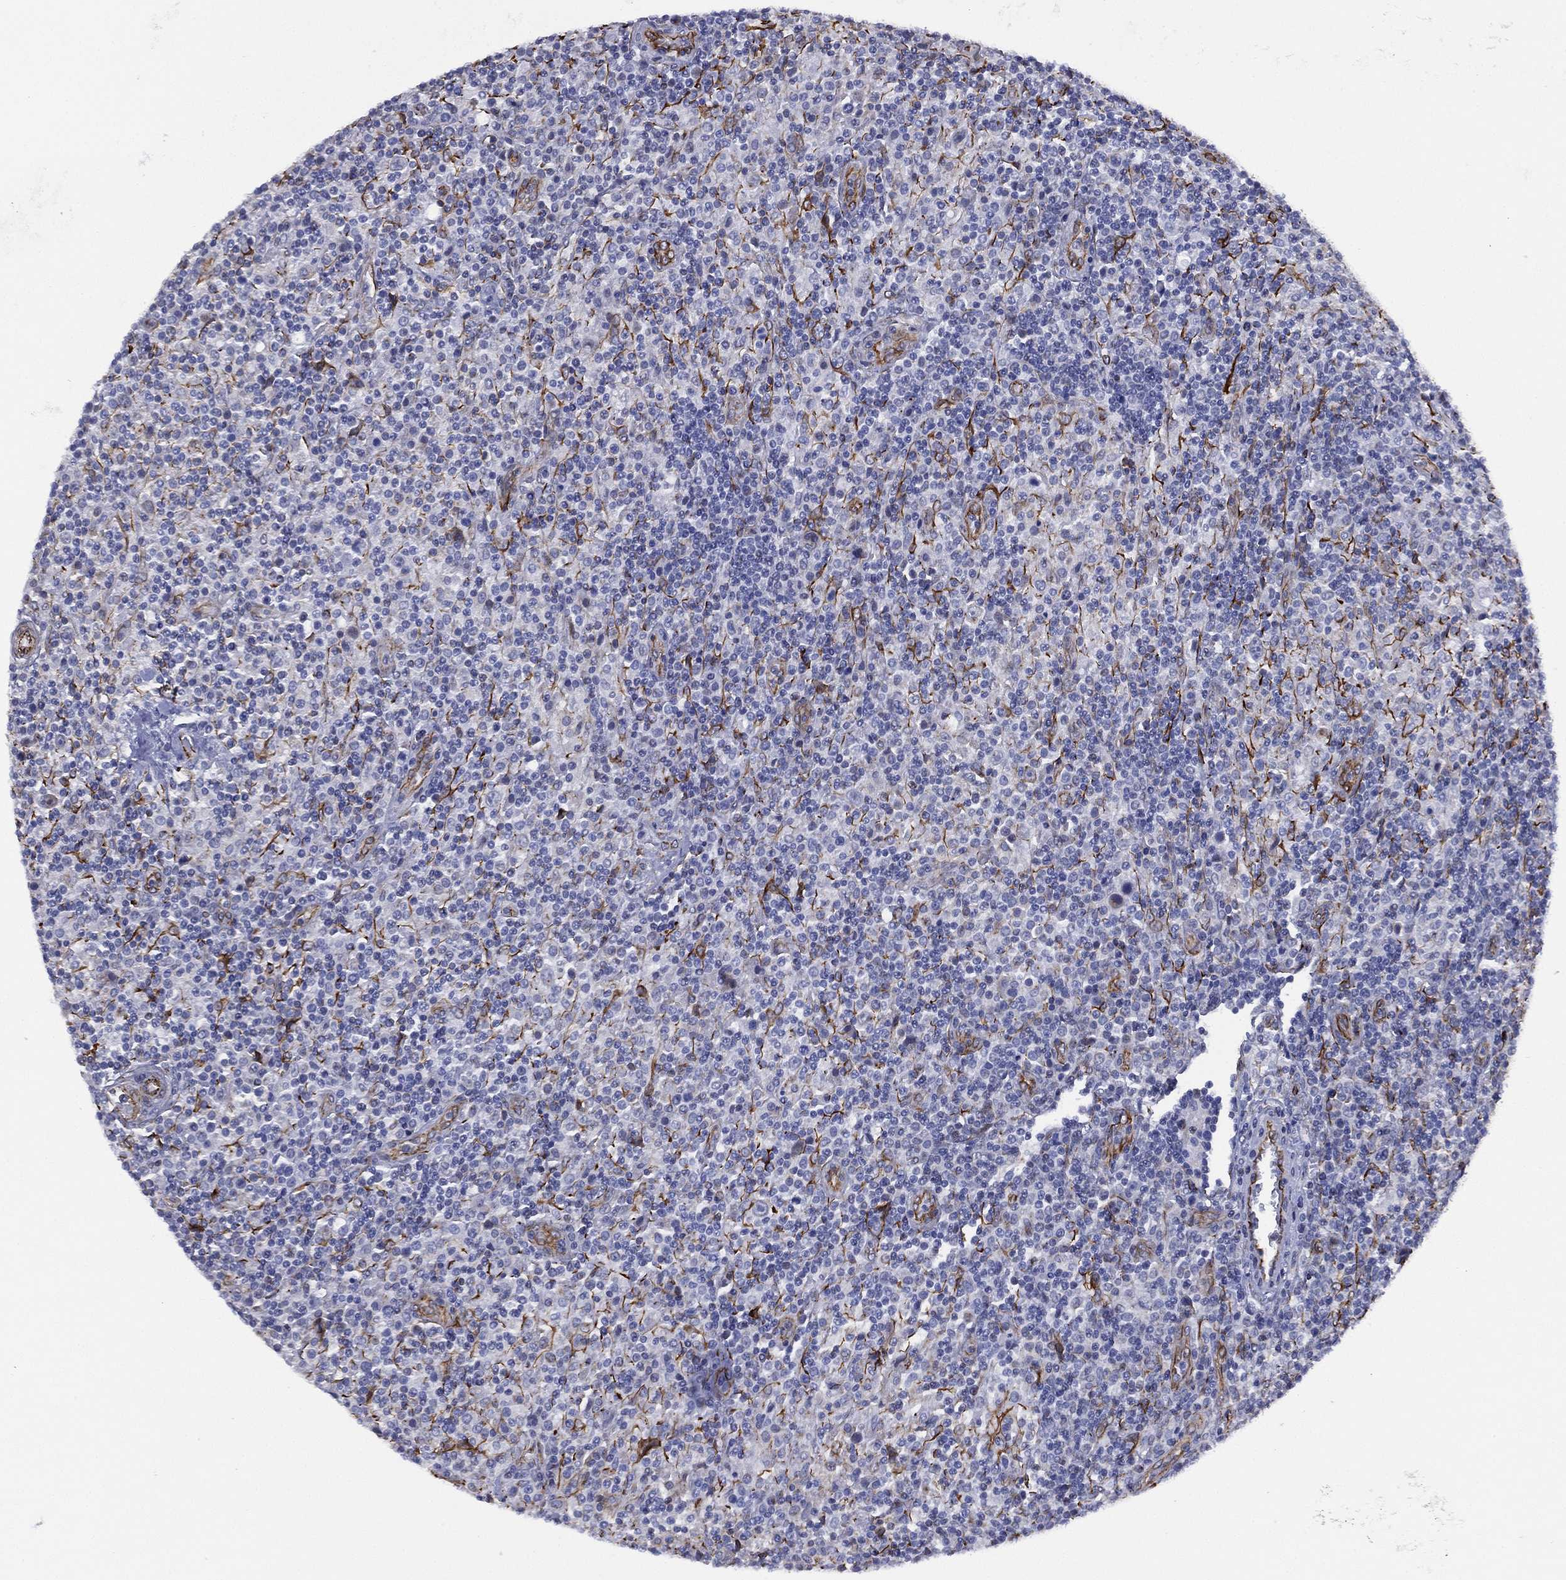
{"staining": {"intensity": "negative", "quantity": "none", "location": "none"}, "tissue": "lymphoma", "cell_type": "Tumor cells", "image_type": "cancer", "snomed": [{"axis": "morphology", "description": "Hodgkin's disease, NOS"}, {"axis": "topography", "description": "Lymph node"}], "caption": "There is no significant expression in tumor cells of Hodgkin's disease. The staining was performed using DAB (3,3'-diaminobenzidine) to visualize the protein expression in brown, while the nuclei were stained in blue with hematoxylin (Magnification: 20x).", "gene": "MAS1", "patient": {"sex": "male", "age": 70}}